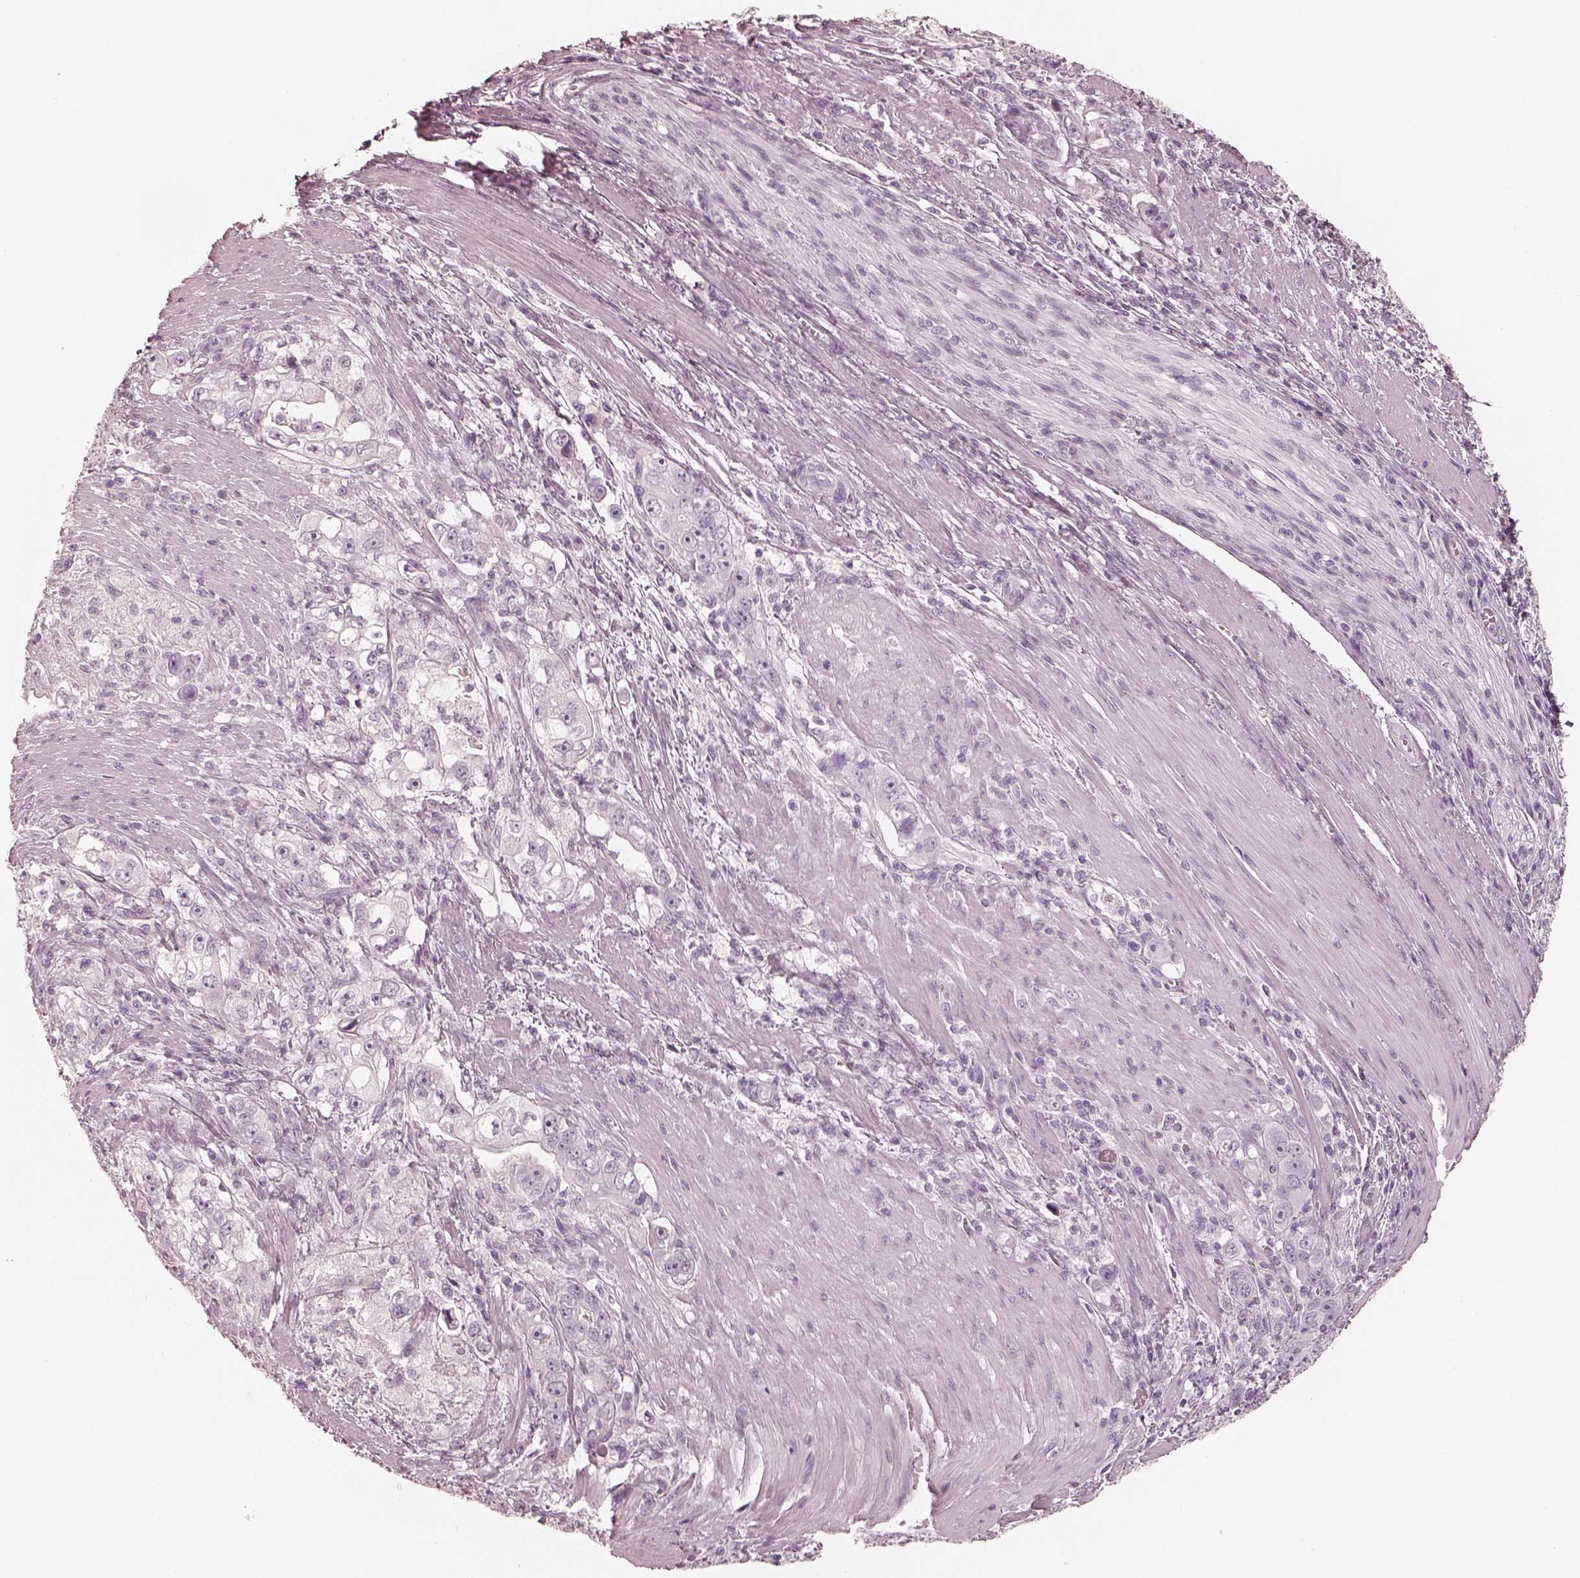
{"staining": {"intensity": "negative", "quantity": "none", "location": "none"}, "tissue": "stomach cancer", "cell_type": "Tumor cells", "image_type": "cancer", "snomed": [{"axis": "morphology", "description": "Adenocarcinoma, NOS"}, {"axis": "topography", "description": "Stomach, lower"}], "caption": "Adenocarcinoma (stomach) was stained to show a protein in brown. There is no significant positivity in tumor cells.", "gene": "KRT82", "patient": {"sex": "female", "age": 72}}